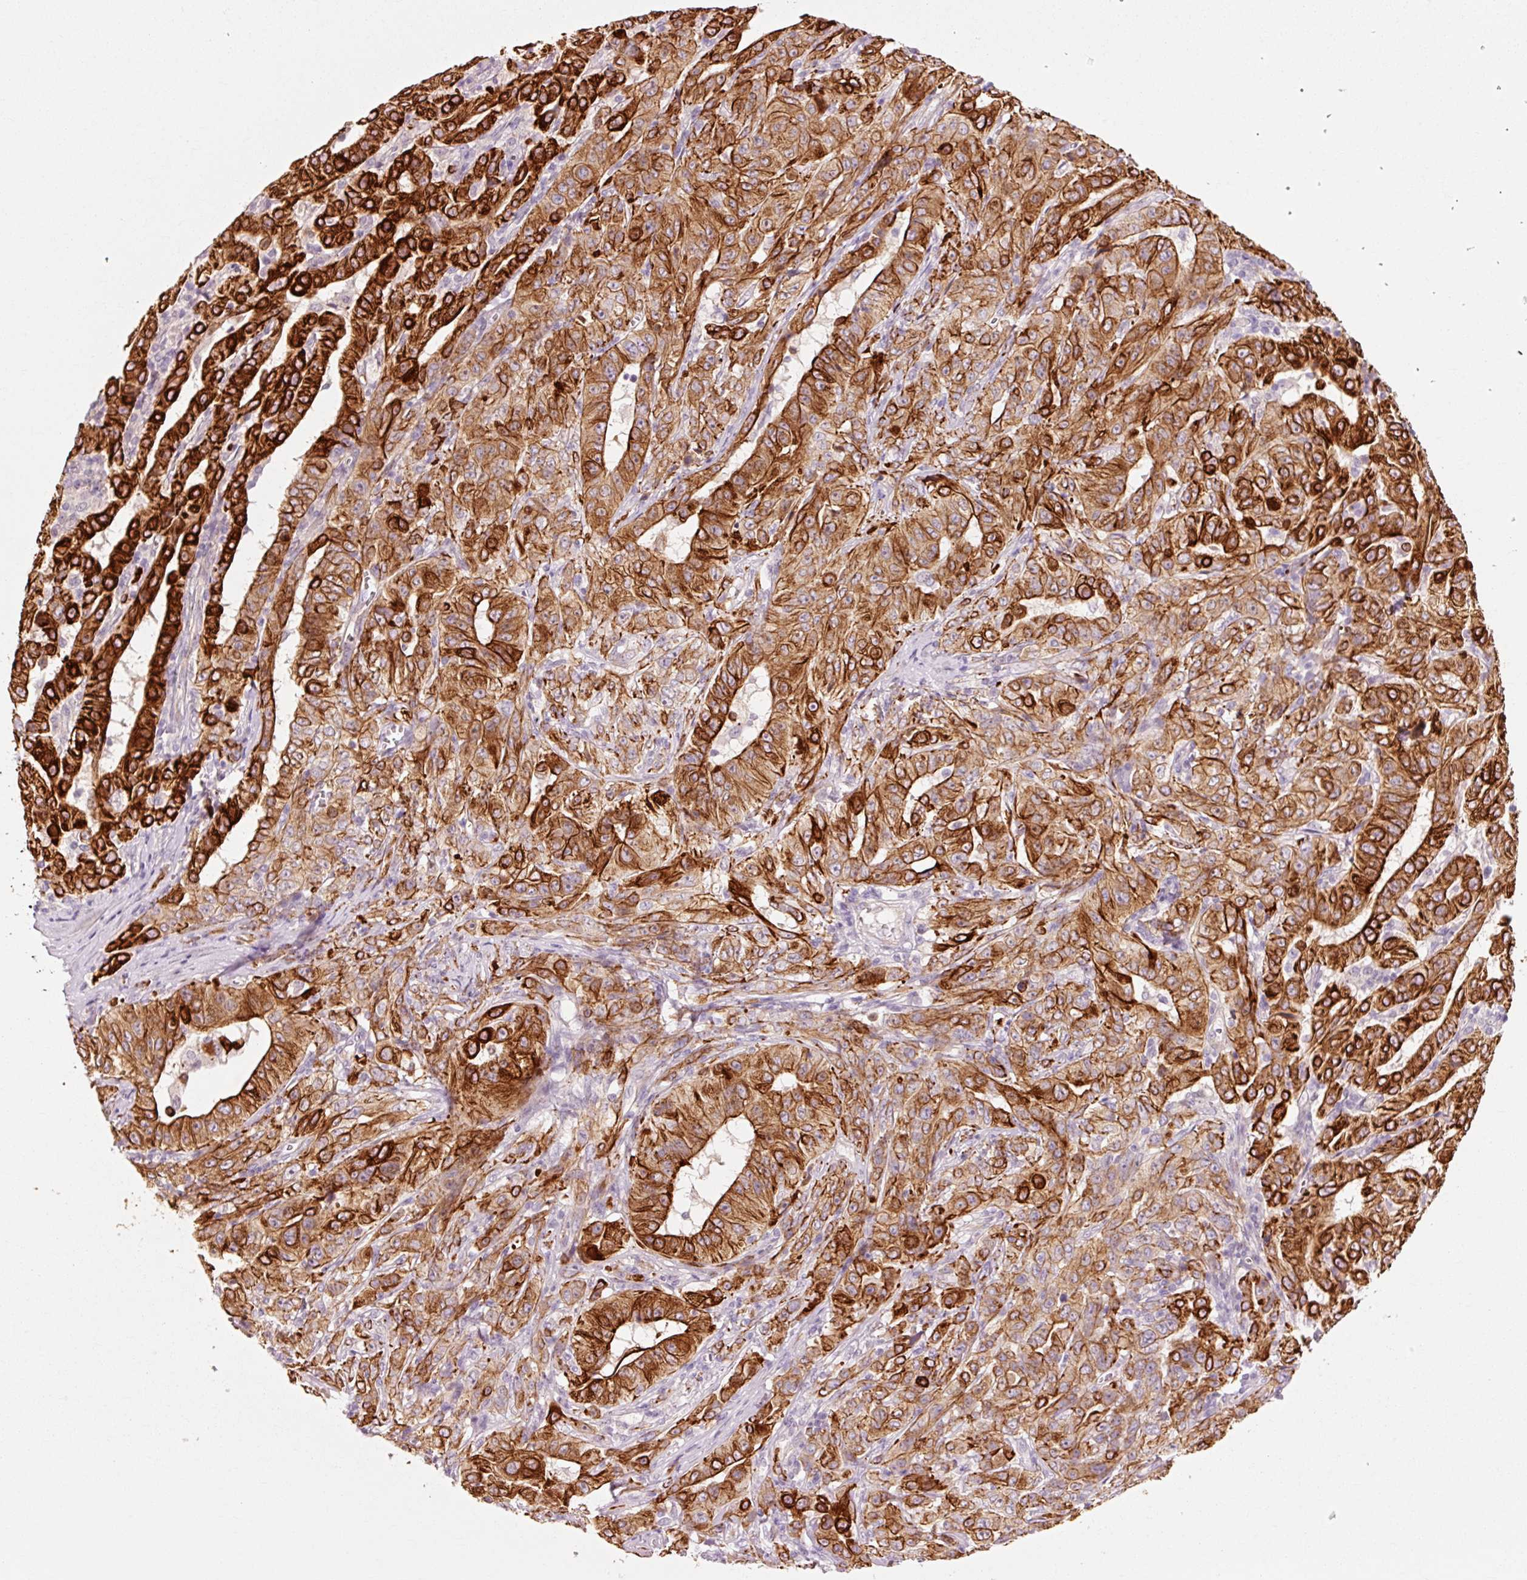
{"staining": {"intensity": "strong", "quantity": ">75%", "location": "cytoplasmic/membranous"}, "tissue": "pancreatic cancer", "cell_type": "Tumor cells", "image_type": "cancer", "snomed": [{"axis": "morphology", "description": "Adenocarcinoma, NOS"}, {"axis": "topography", "description": "Pancreas"}], "caption": "Tumor cells display strong cytoplasmic/membranous expression in approximately >75% of cells in pancreatic cancer.", "gene": "TRIM73", "patient": {"sex": "male", "age": 63}}